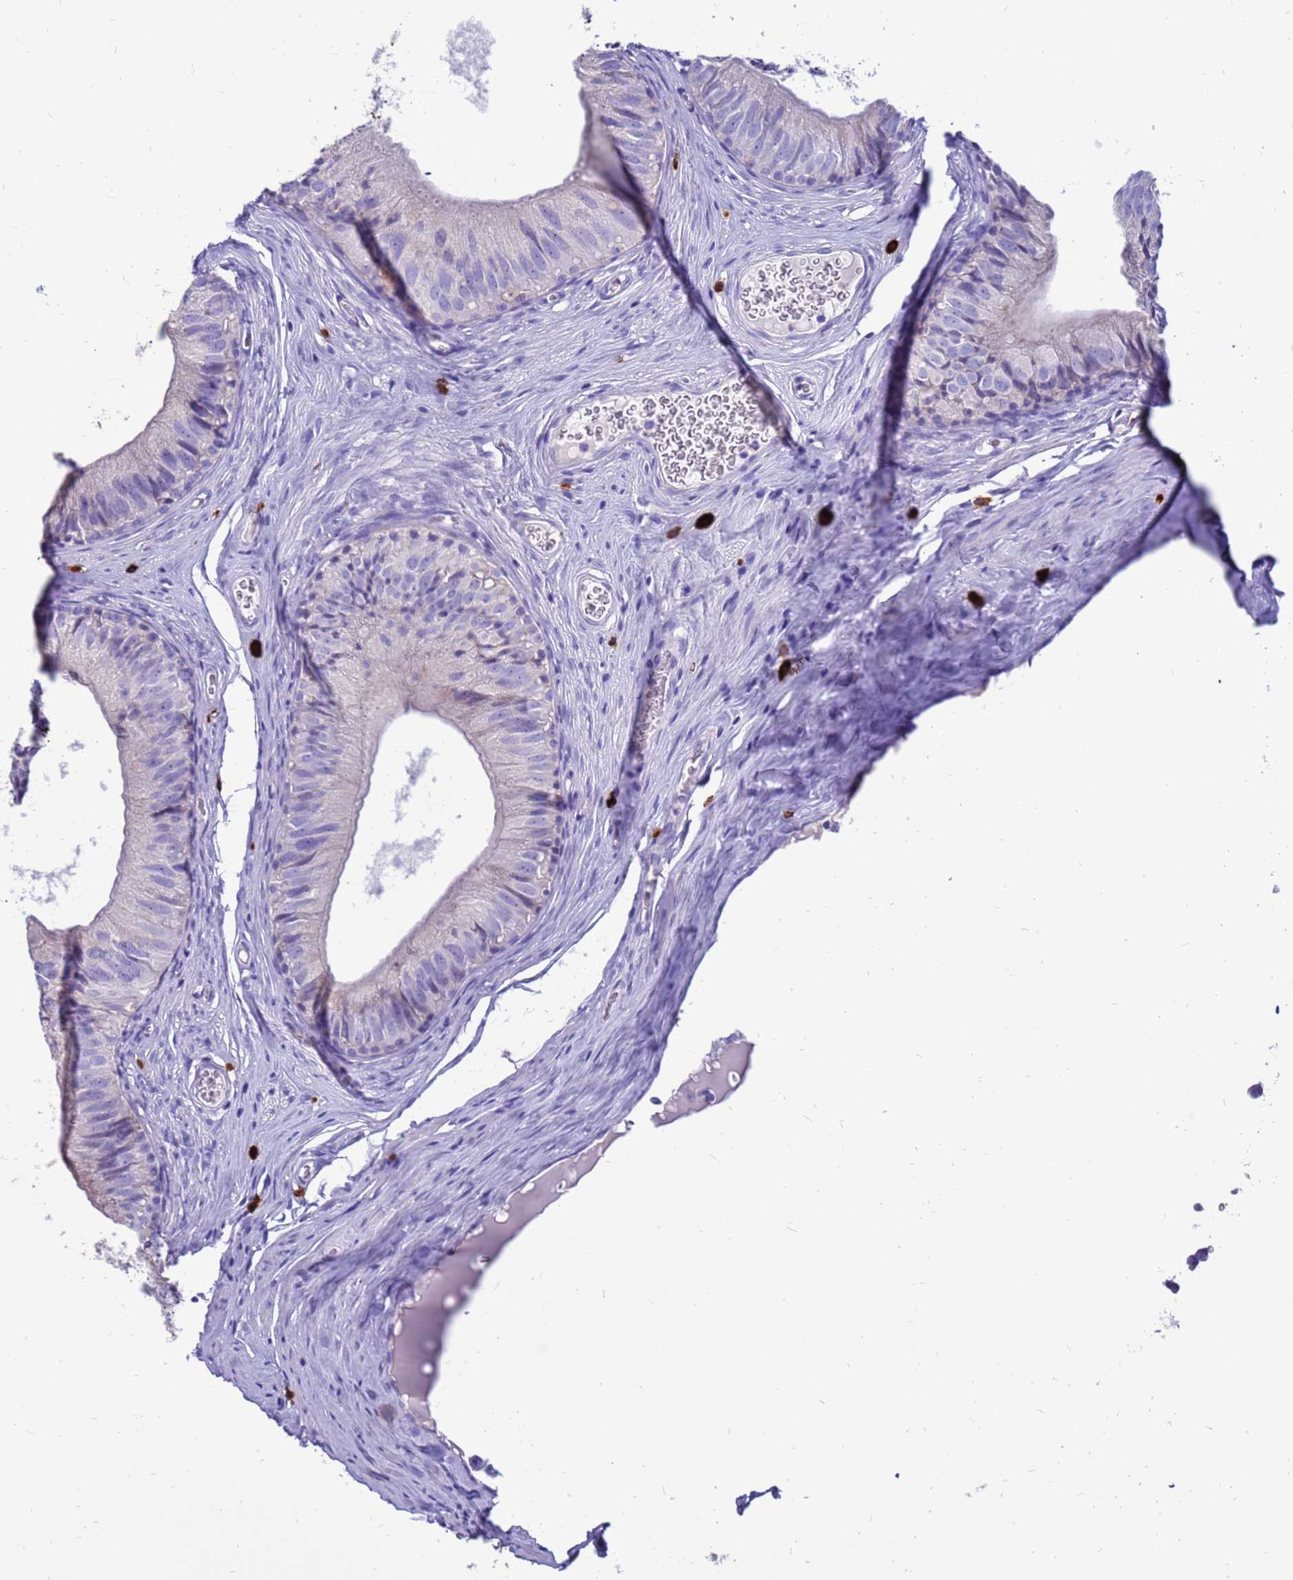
{"staining": {"intensity": "negative", "quantity": "none", "location": "none"}, "tissue": "epididymis", "cell_type": "Glandular cells", "image_type": "normal", "snomed": [{"axis": "morphology", "description": "Normal tissue, NOS"}, {"axis": "topography", "description": "Epididymis"}], "caption": "This is an IHC histopathology image of normal epididymis. There is no expression in glandular cells.", "gene": "PDE10A", "patient": {"sex": "male", "age": 36}}